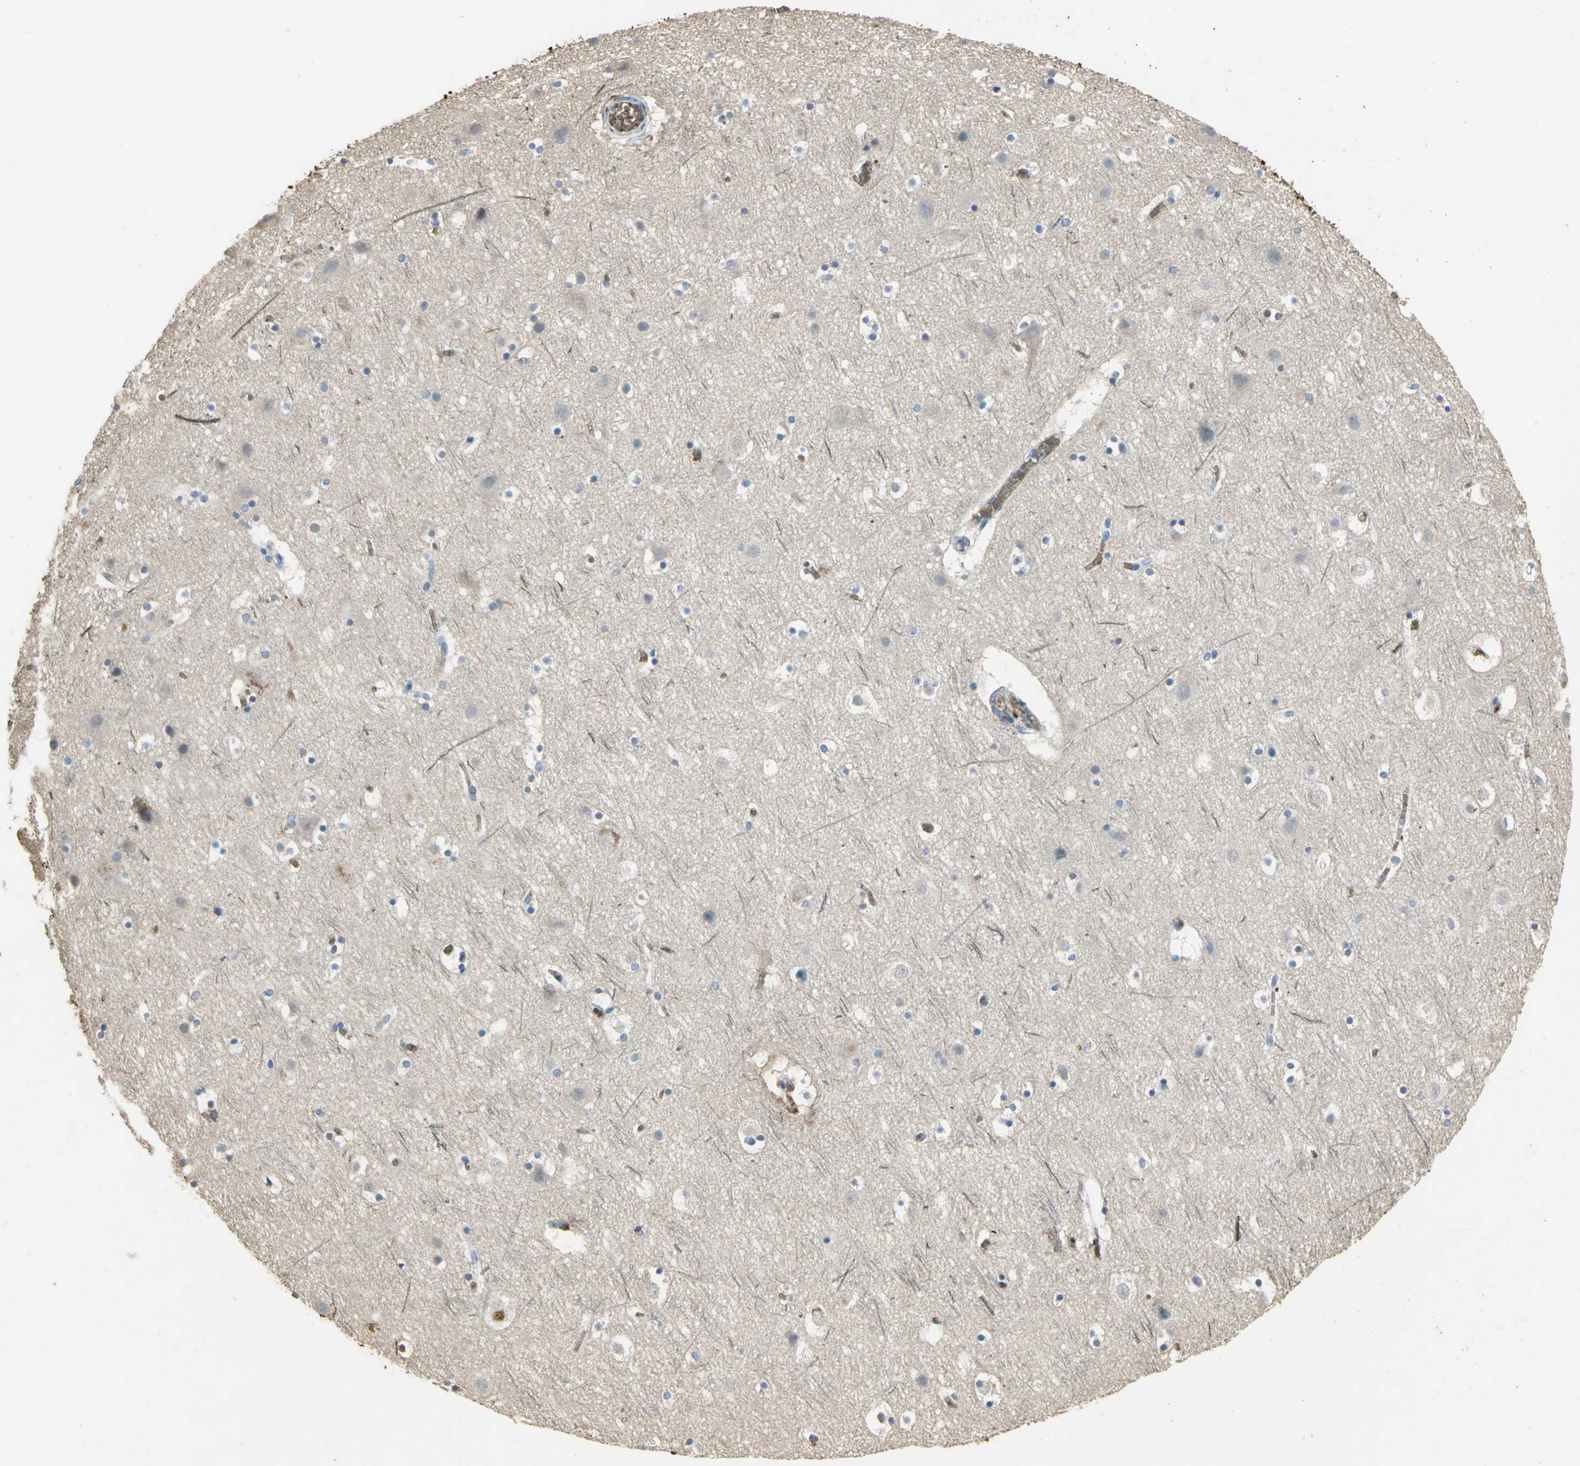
{"staining": {"intensity": "moderate", "quantity": "25%-75%", "location": "cytoplasmic/membranous"}, "tissue": "cerebral cortex", "cell_type": "Endothelial cells", "image_type": "normal", "snomed": [{"axis": "morphology", "description": "Normal tissue, NOS"}, {"axis": "topography", "description": "Cerebral cortex"}], "caption": "IHC photomicrograph of benign cerebral cortex stained for a protein (brown), which displays medium levels of moderate cytoplasmic/membranous expression in about 25%-75% of endothelial cells.", "gene": "TREM1", "patient": {"sex": "male", "age": 45}}